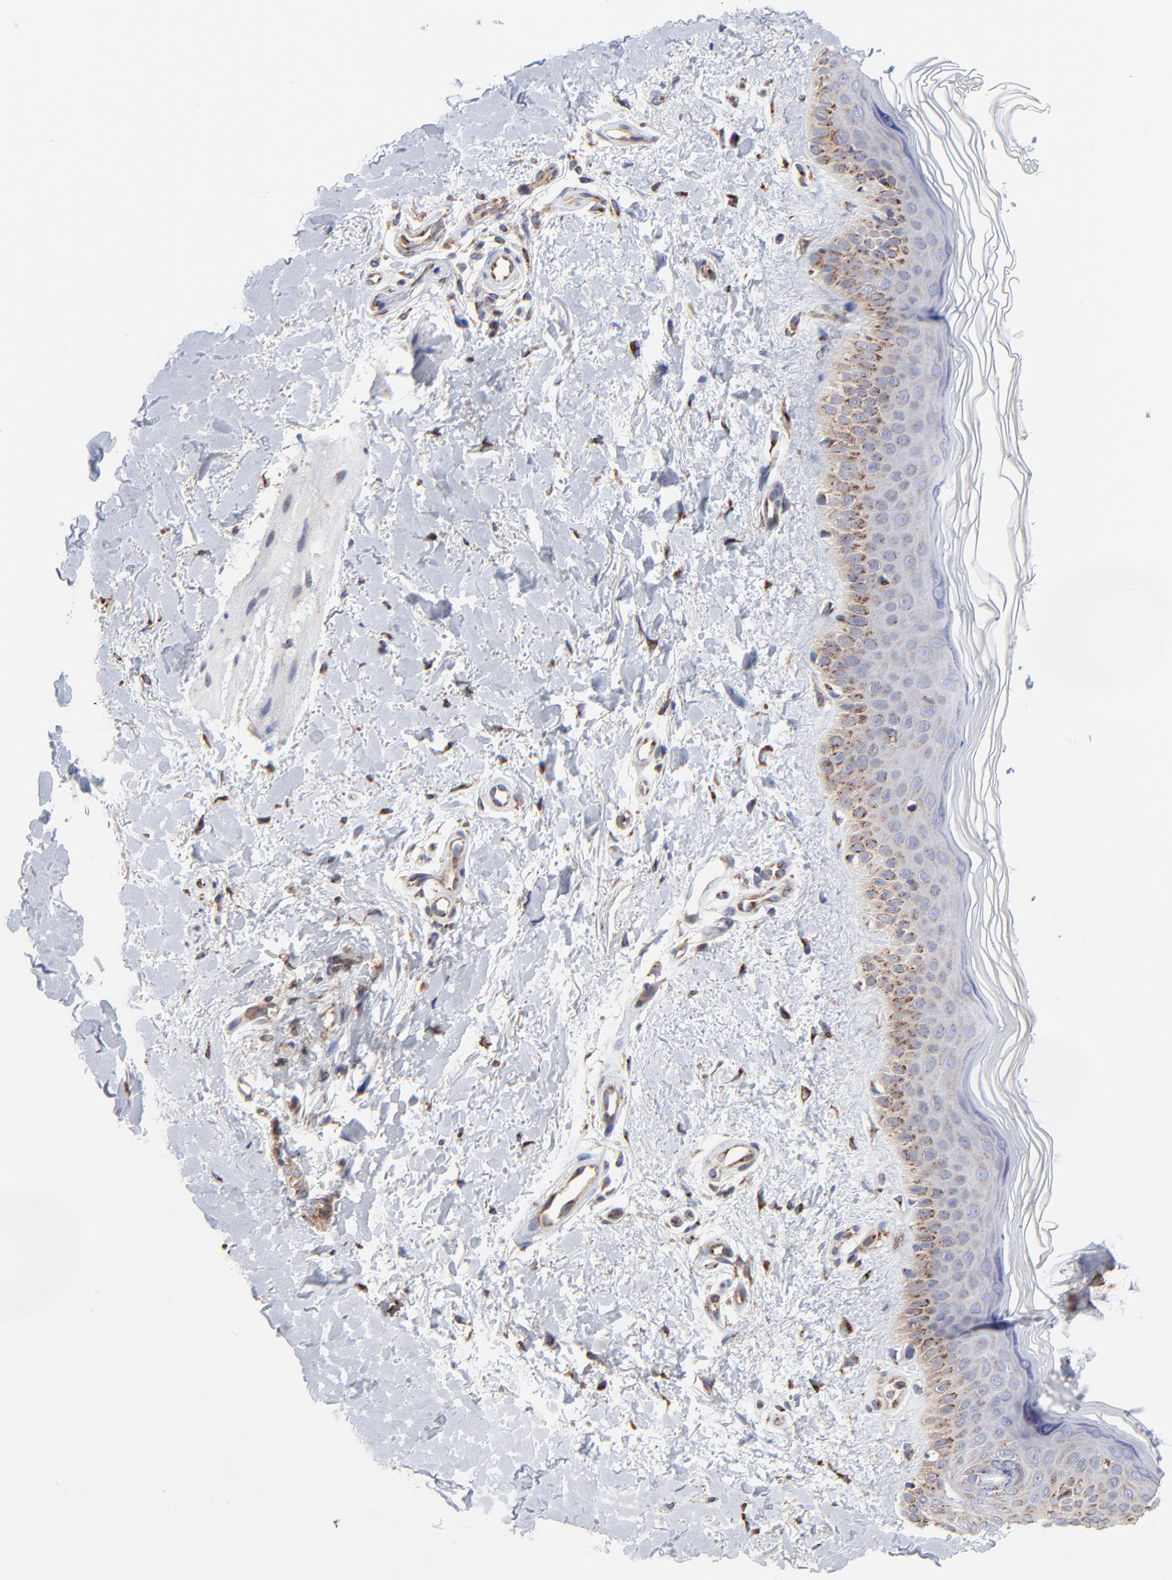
{"staining": {"intensity": "moderate", "quantity": ">75%", "location": "cytoplasmic/membranous"}, "tissue": "skin", "cell_type": "Fibroblasts", "image_type": "normal", "snomed": [{"axis": "morphology", "description": "Normal tissue, NOS"}, {"axis": "topography", "description": "Skin"}], "caption": "An immunohistochemistry (IHC) photomicrograph of unremarkable tissue is shown. Protein staining in brown highlights moderate cytoplasmic/membranous positivity in skin within fibroblasts.", "gene": "LMAN1", "patient": {"sex": "female", "age": 19}}